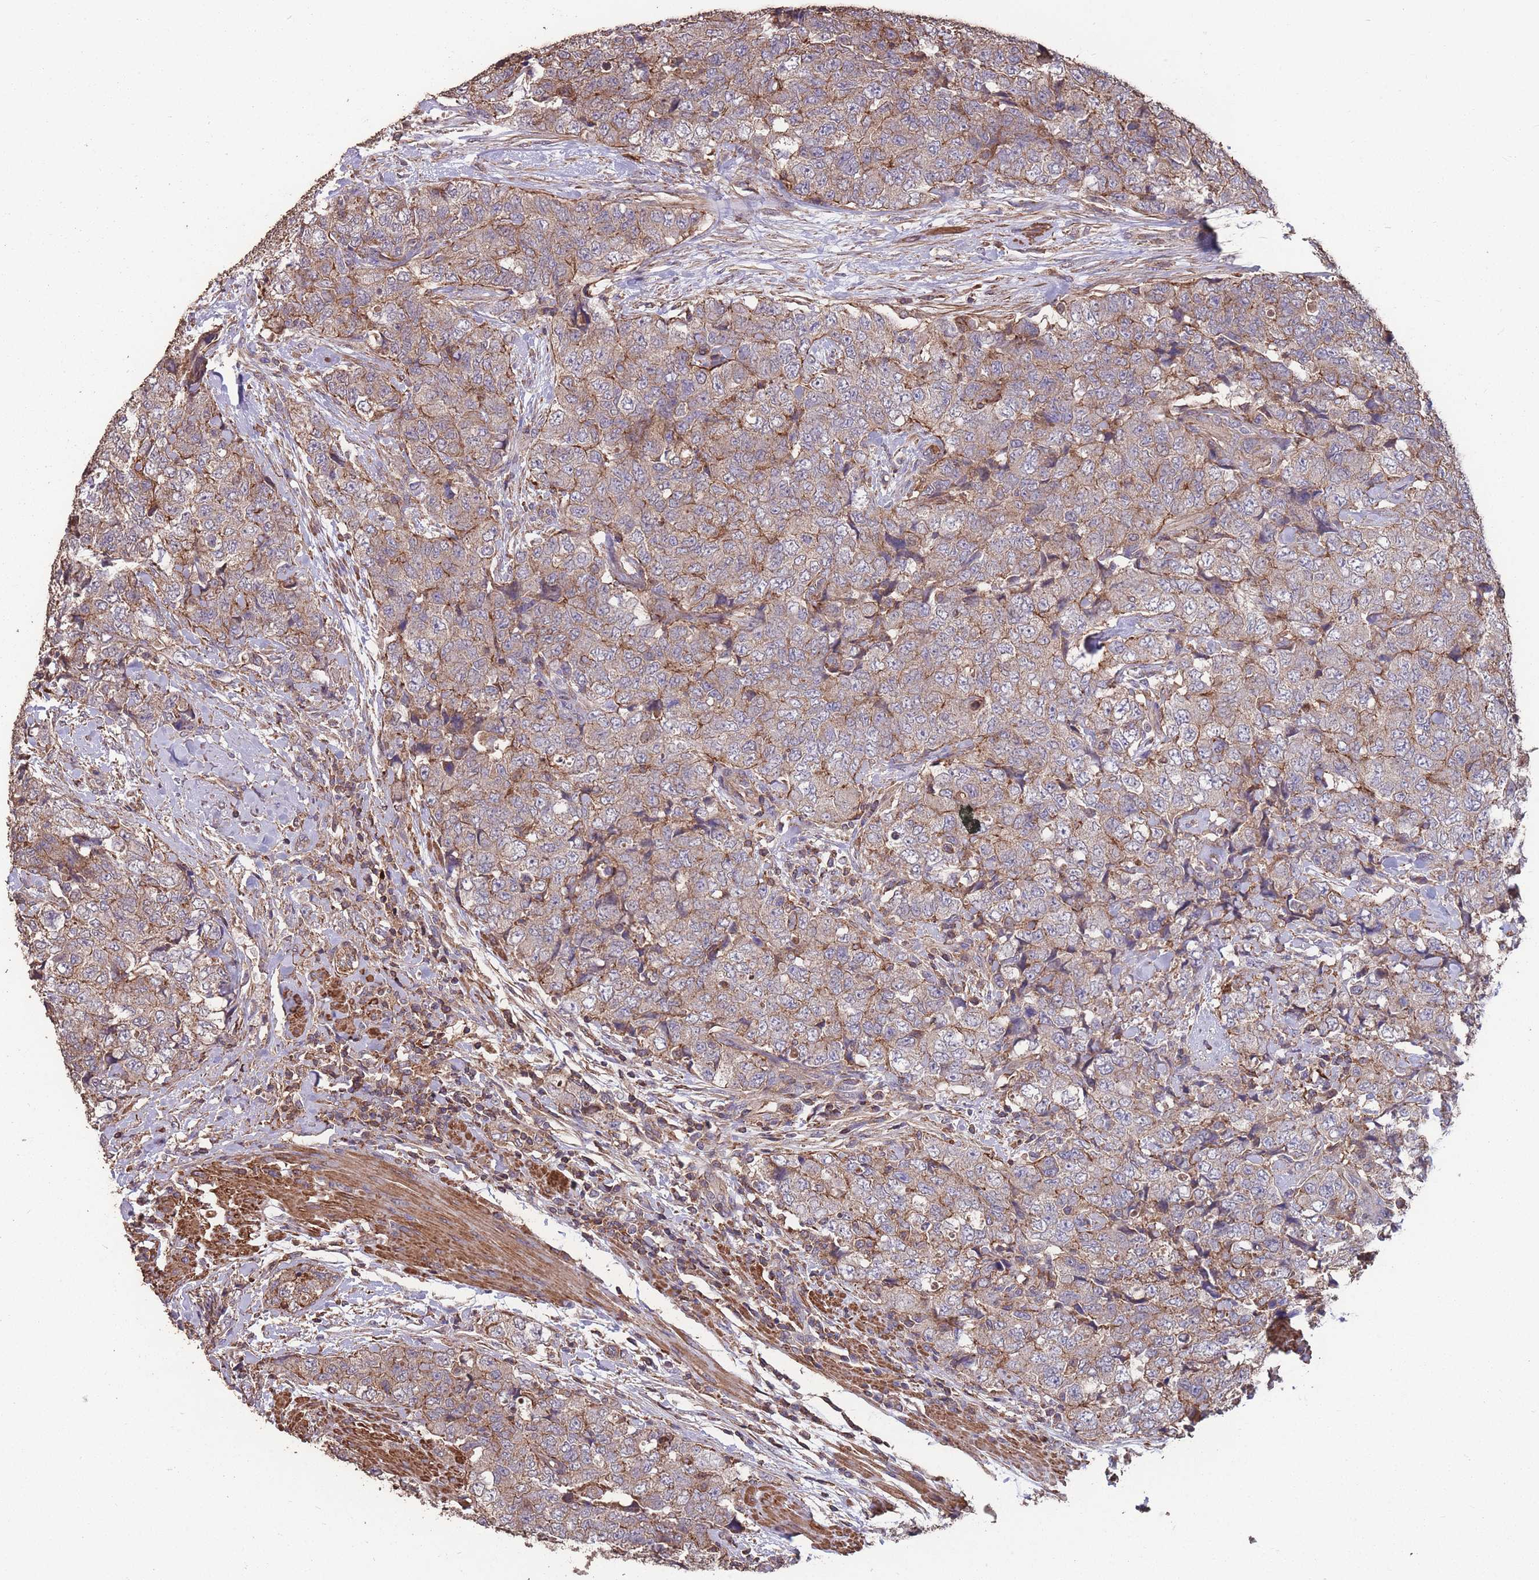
{"staining": {"intensity": "weak", "quantity": "25%-75%", "location": "cytoplasmic/membranous"}, "tissue": "urothelial cancer", "cell_type": "Tumor cells", "image_type": "cancer", "snomed": [{"axis": "morphology", "description": "Urothelial carcinoma, High grade"}, {"axis": "topography", "description": "Urinary bladder"}], "caption": "Immunohistochemical staining of human urothelial cancer reveals weak cytoplasmic/membranous protein positivity in approximately 25%-75% of tumor cells. (DAB (3,3'-diaminobenzidine) = brown stain, brightfield microscopy at high magnification).", "gene": "NUDT21", "patient": {"sex": "female", "age": 78}}